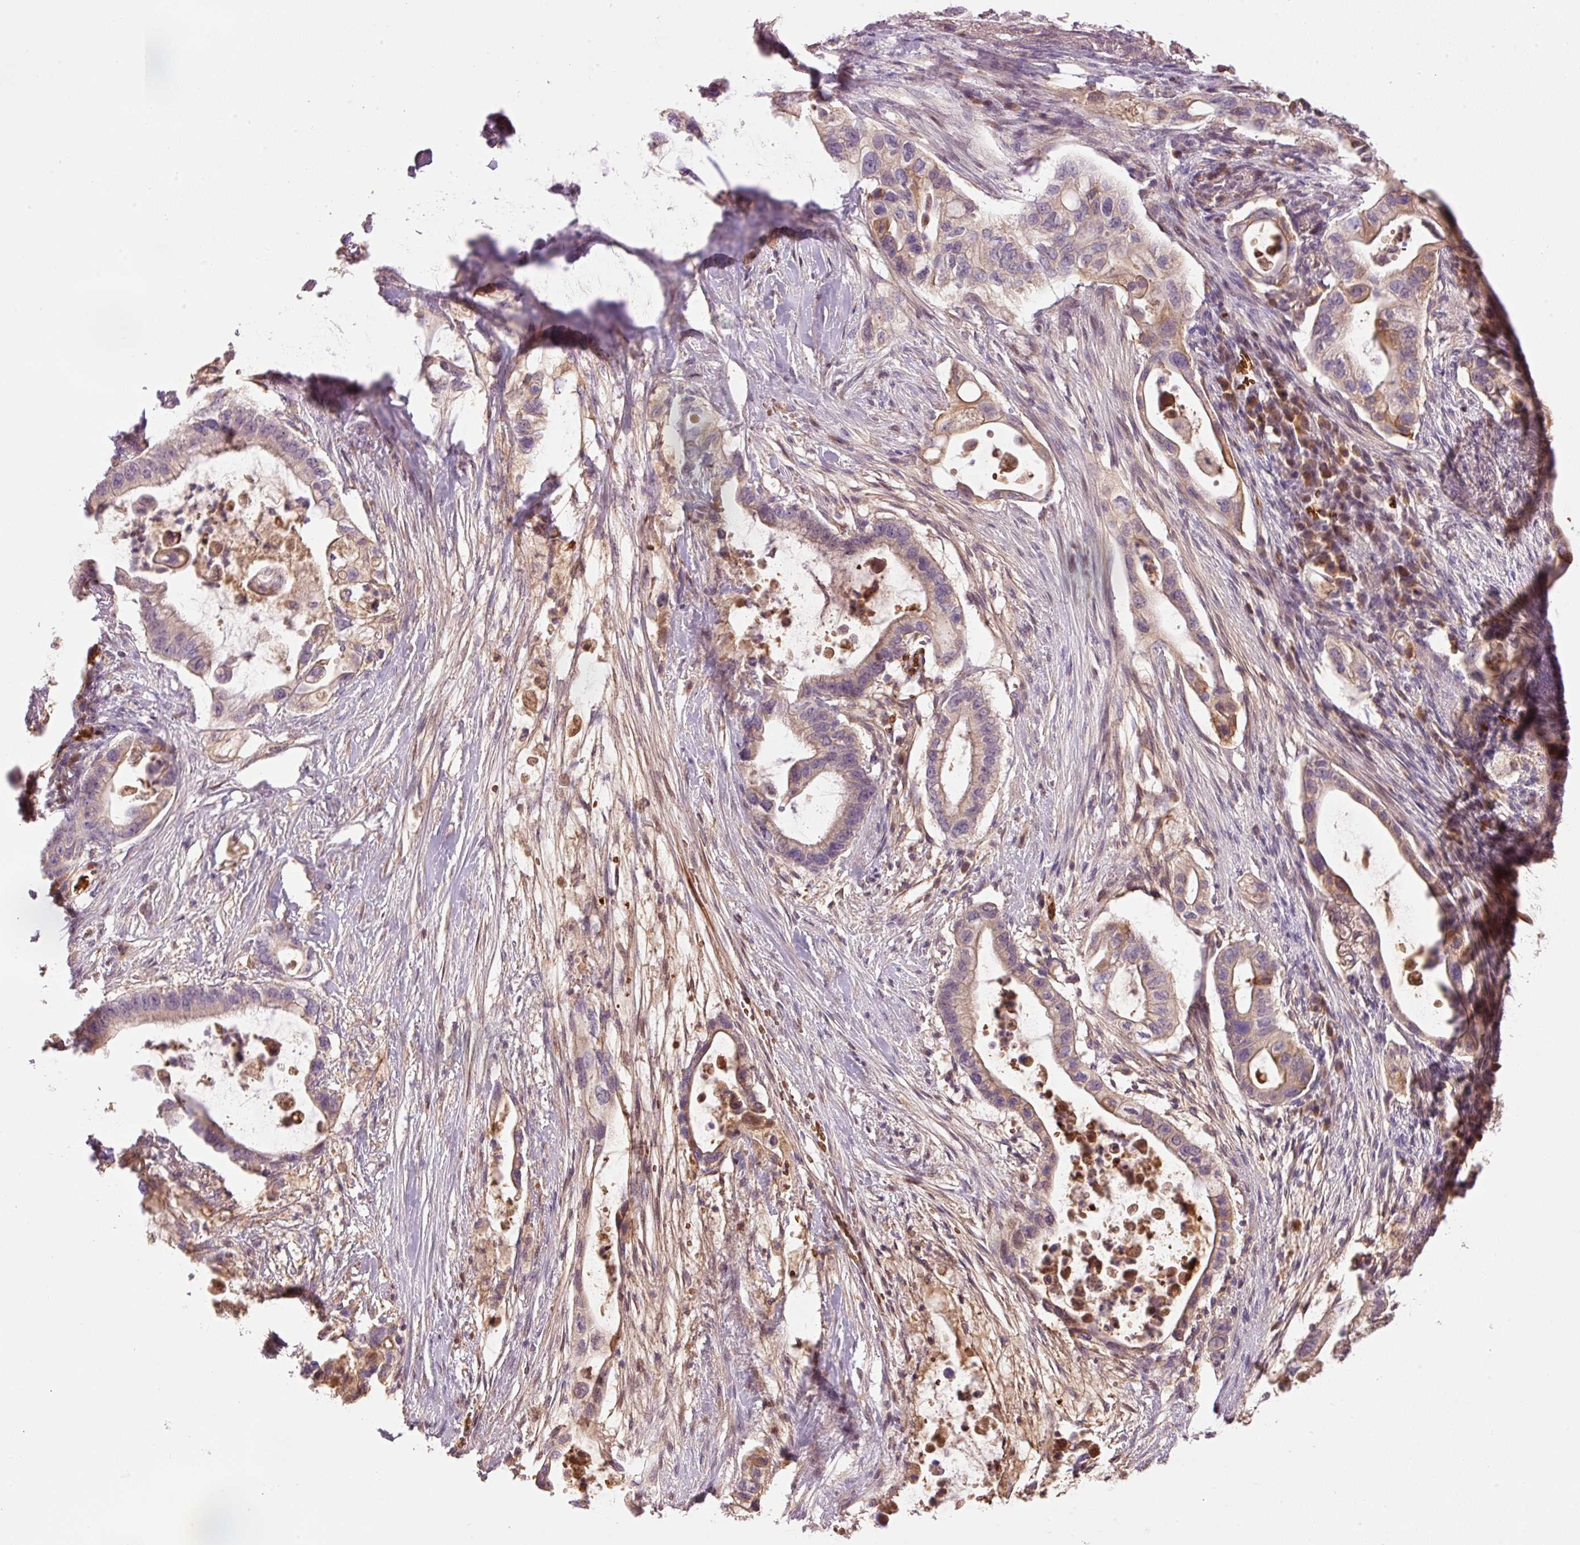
{"staining": {"intensity": "moderate", "quantity": "<25%", "location": "cytoplasmic/membranous"}, "tissue": "pancreatic cancer", "cell_type": "Tumor cells", "image_type": "cancer", "snomed": [{"axis": "morphology", "description": "Adenocarcinoma, NOS"}, {"axis": "topography", "description": "Pancreas"}], "caption": "Adenocarcinoma (pancreatic) stained with DAB (3,3'-diaminobenzidine) immunohistochemistry displays low levels of moderate cytoplasmic/membranous staining in about <25% of tumor cells.", "gene": "CMTM8", "patient": {"sex": "female", "age": 72}}